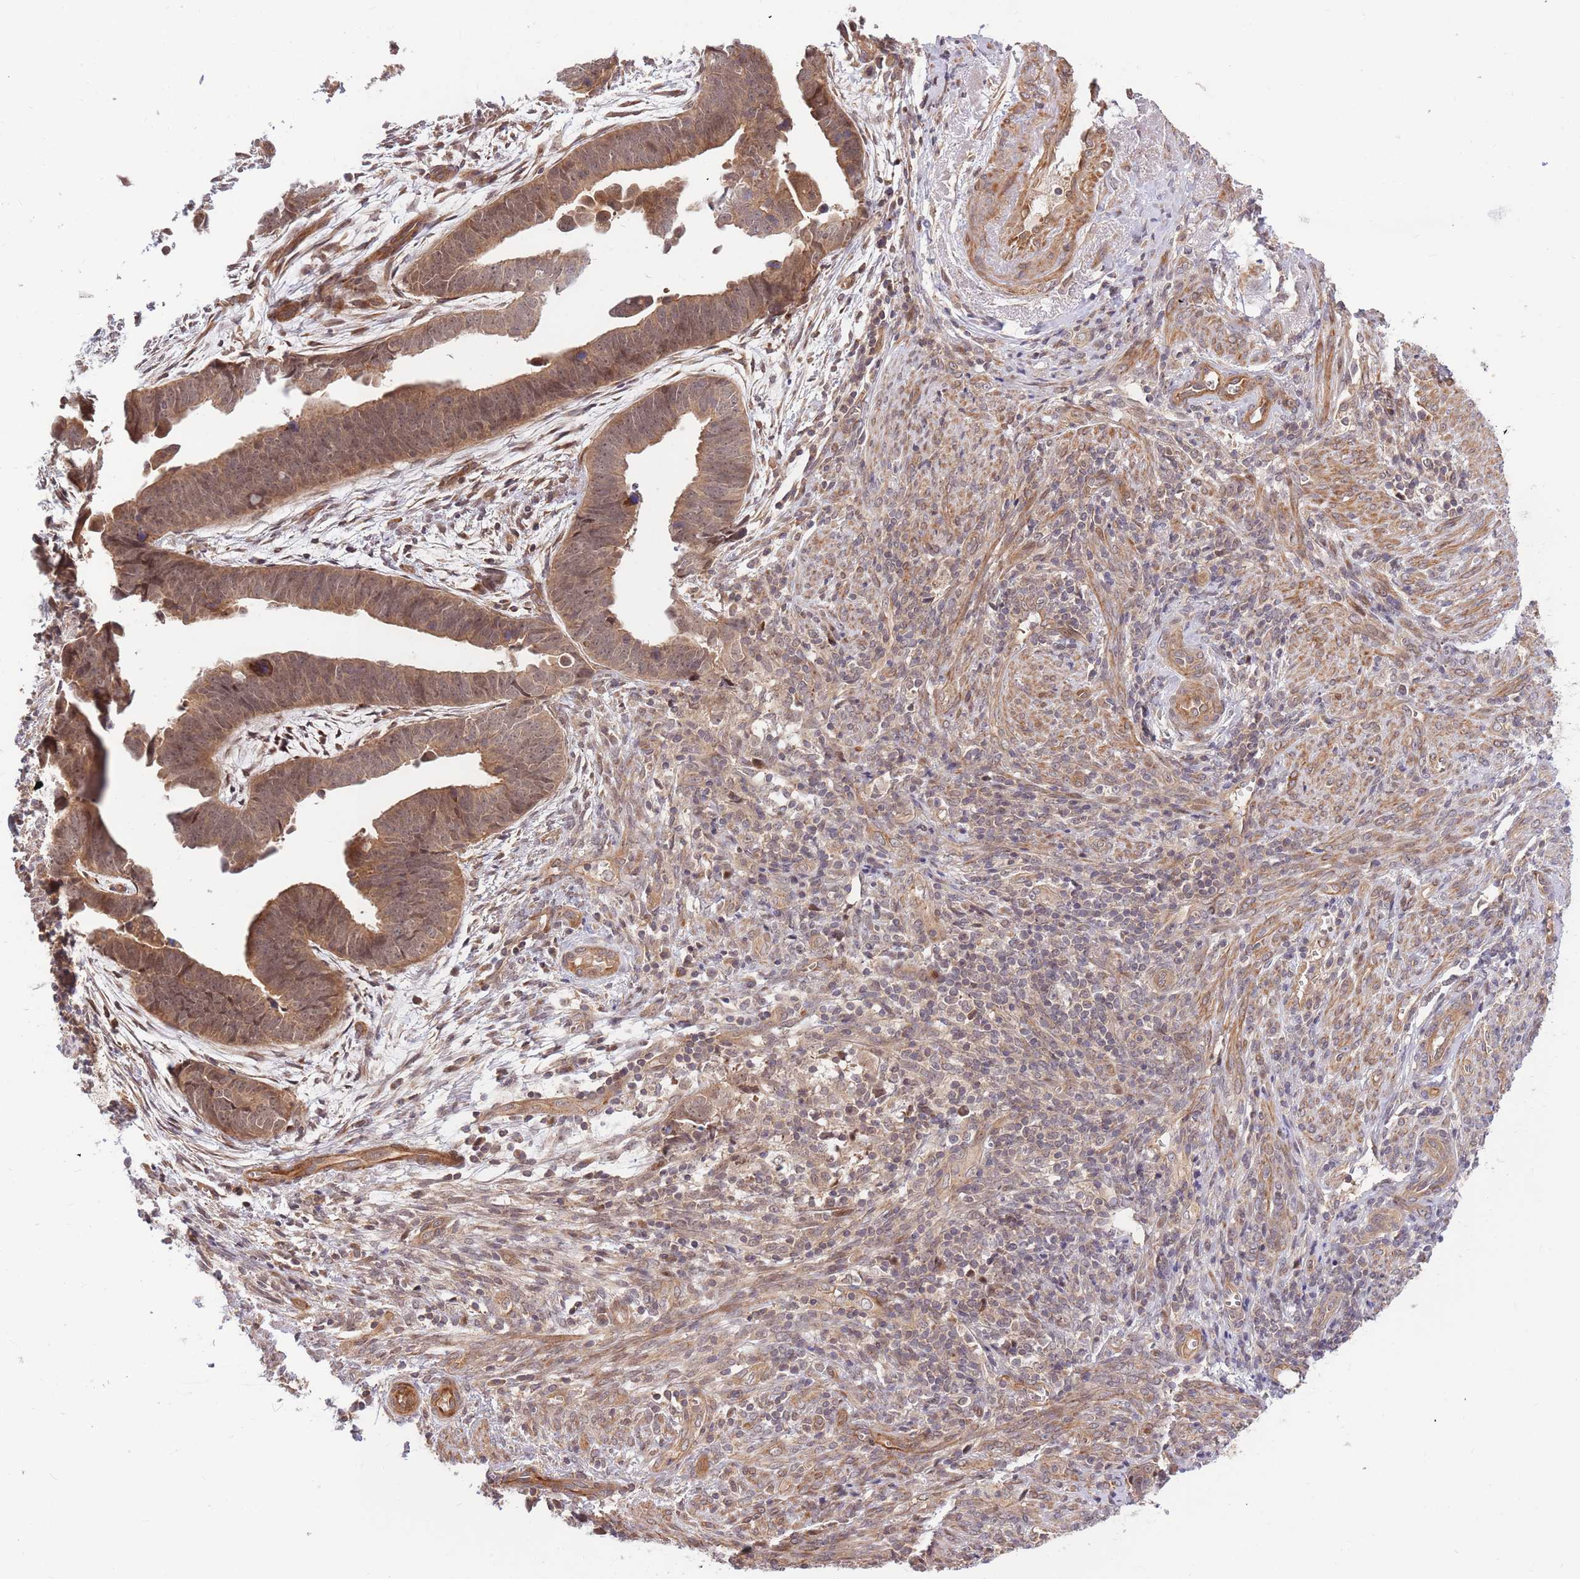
{"staining": {"intensity": "moderate", "quantity": ">75%", "location": "cytoplasmic/membranous"}, "tissue": "endometrial cancer", "cell_type": "Tumor cells", "image_type": "cancer", "snomed": [{"axis": "morphology", "description": "Adenocarcinoma, NOS"}, {"axis": "topography", "description": "Endometrium"}], "caption": "Moderate cytoplasmic/membranous positivity for a protein is seen in approximately >75% of tumor cells of endometrial cancer using immunohistochemistry (IHC).", "gene": "HAUS3", "patient": {"sex": "female", "age": 75}}